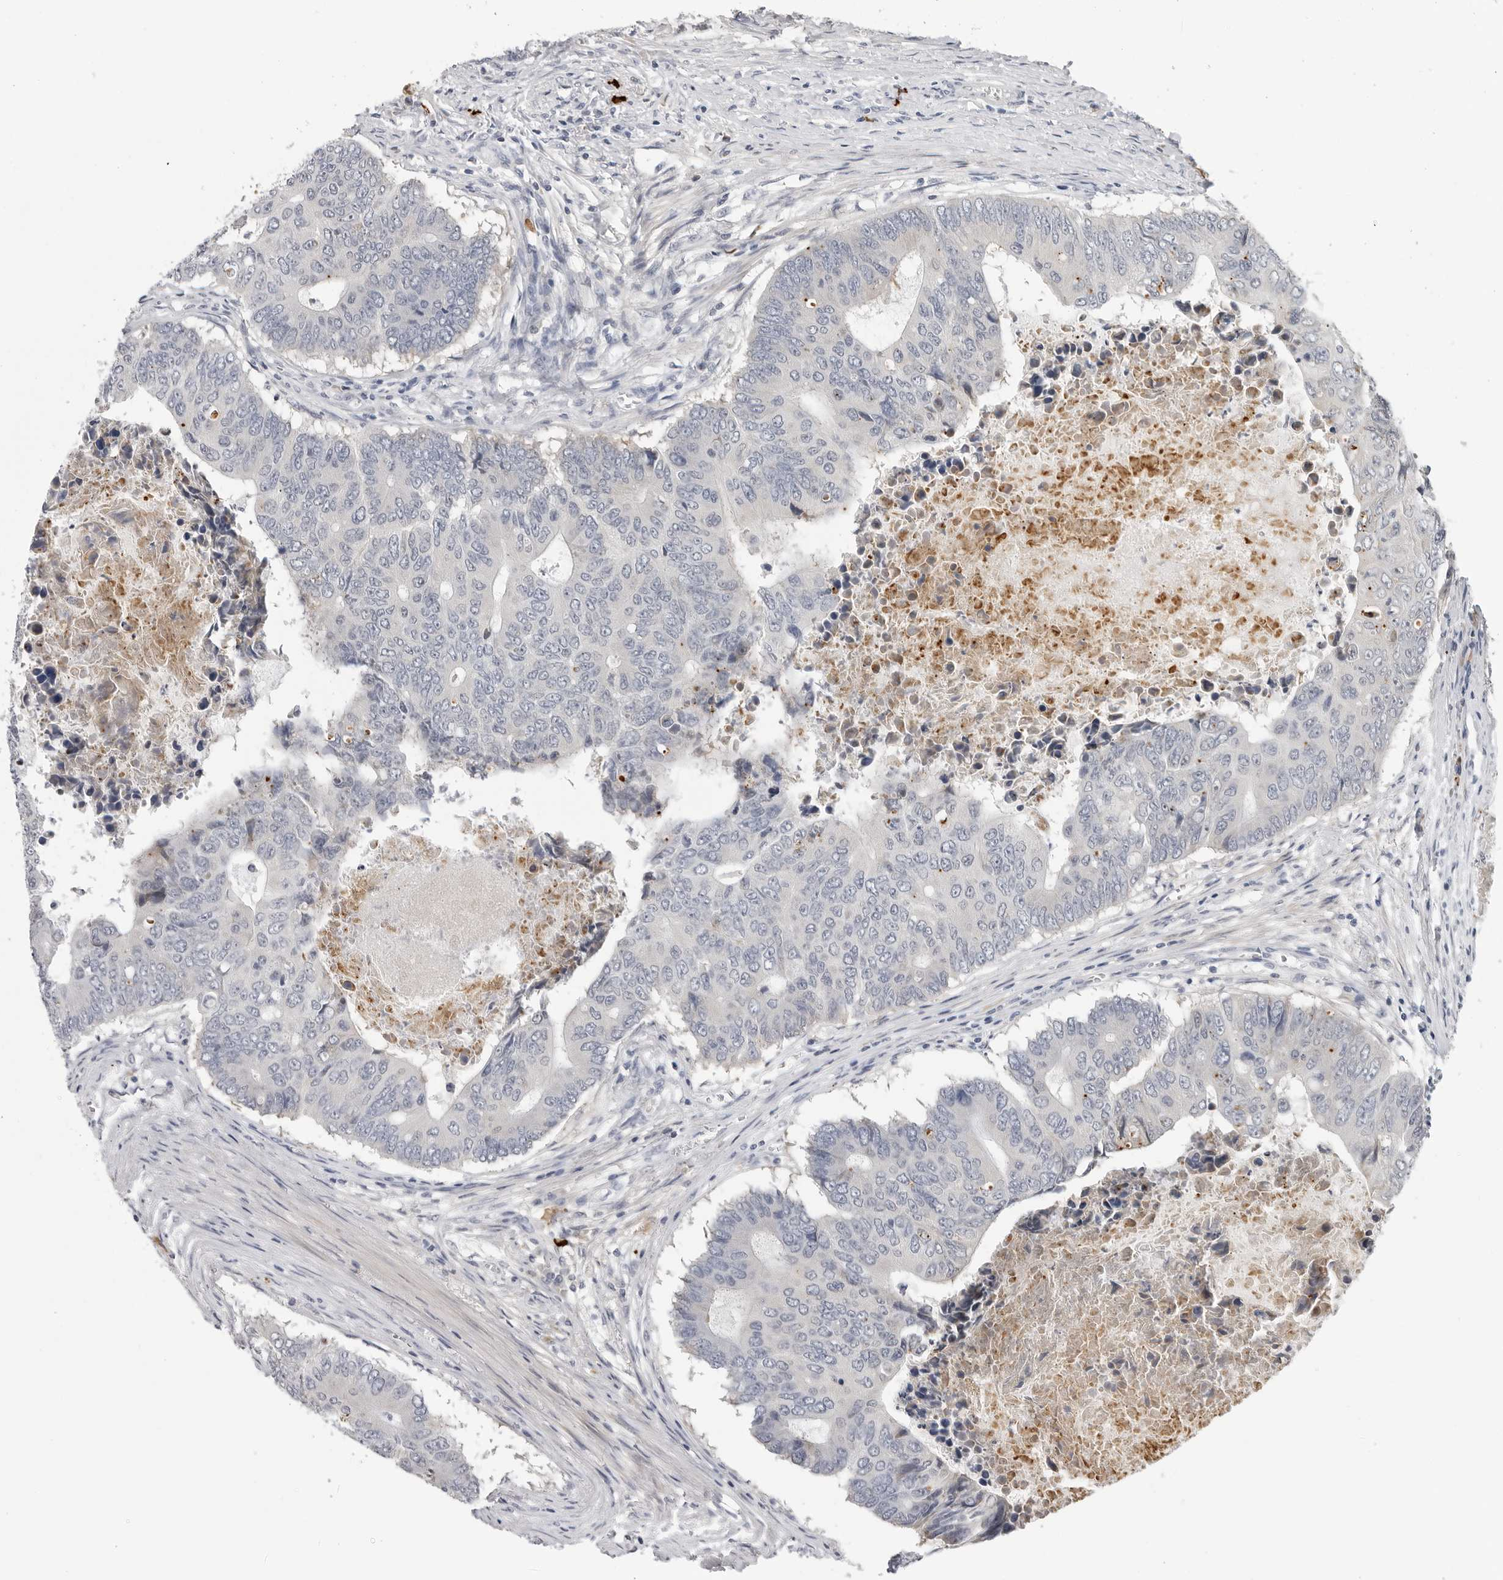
{"staining": {"intensity": "negative", "quantity": "none", "location": "none"}, "tissue": "colorectal cancer", "cell_type": "Tumor cells", "image_type": "cancer", "snomed": [{"axis": "morphology", "description": "Adenocarcinoma, NOS"}, {"axis": "topography", "description": "Colon"}], "caption": "Immunohistochemical staining of colorectal cancer (adenocarcinoma) exhibits no significant positivity in tumor cells.", "gene": "ZNF502", "patient": {"sex": "male", "age": 87}}